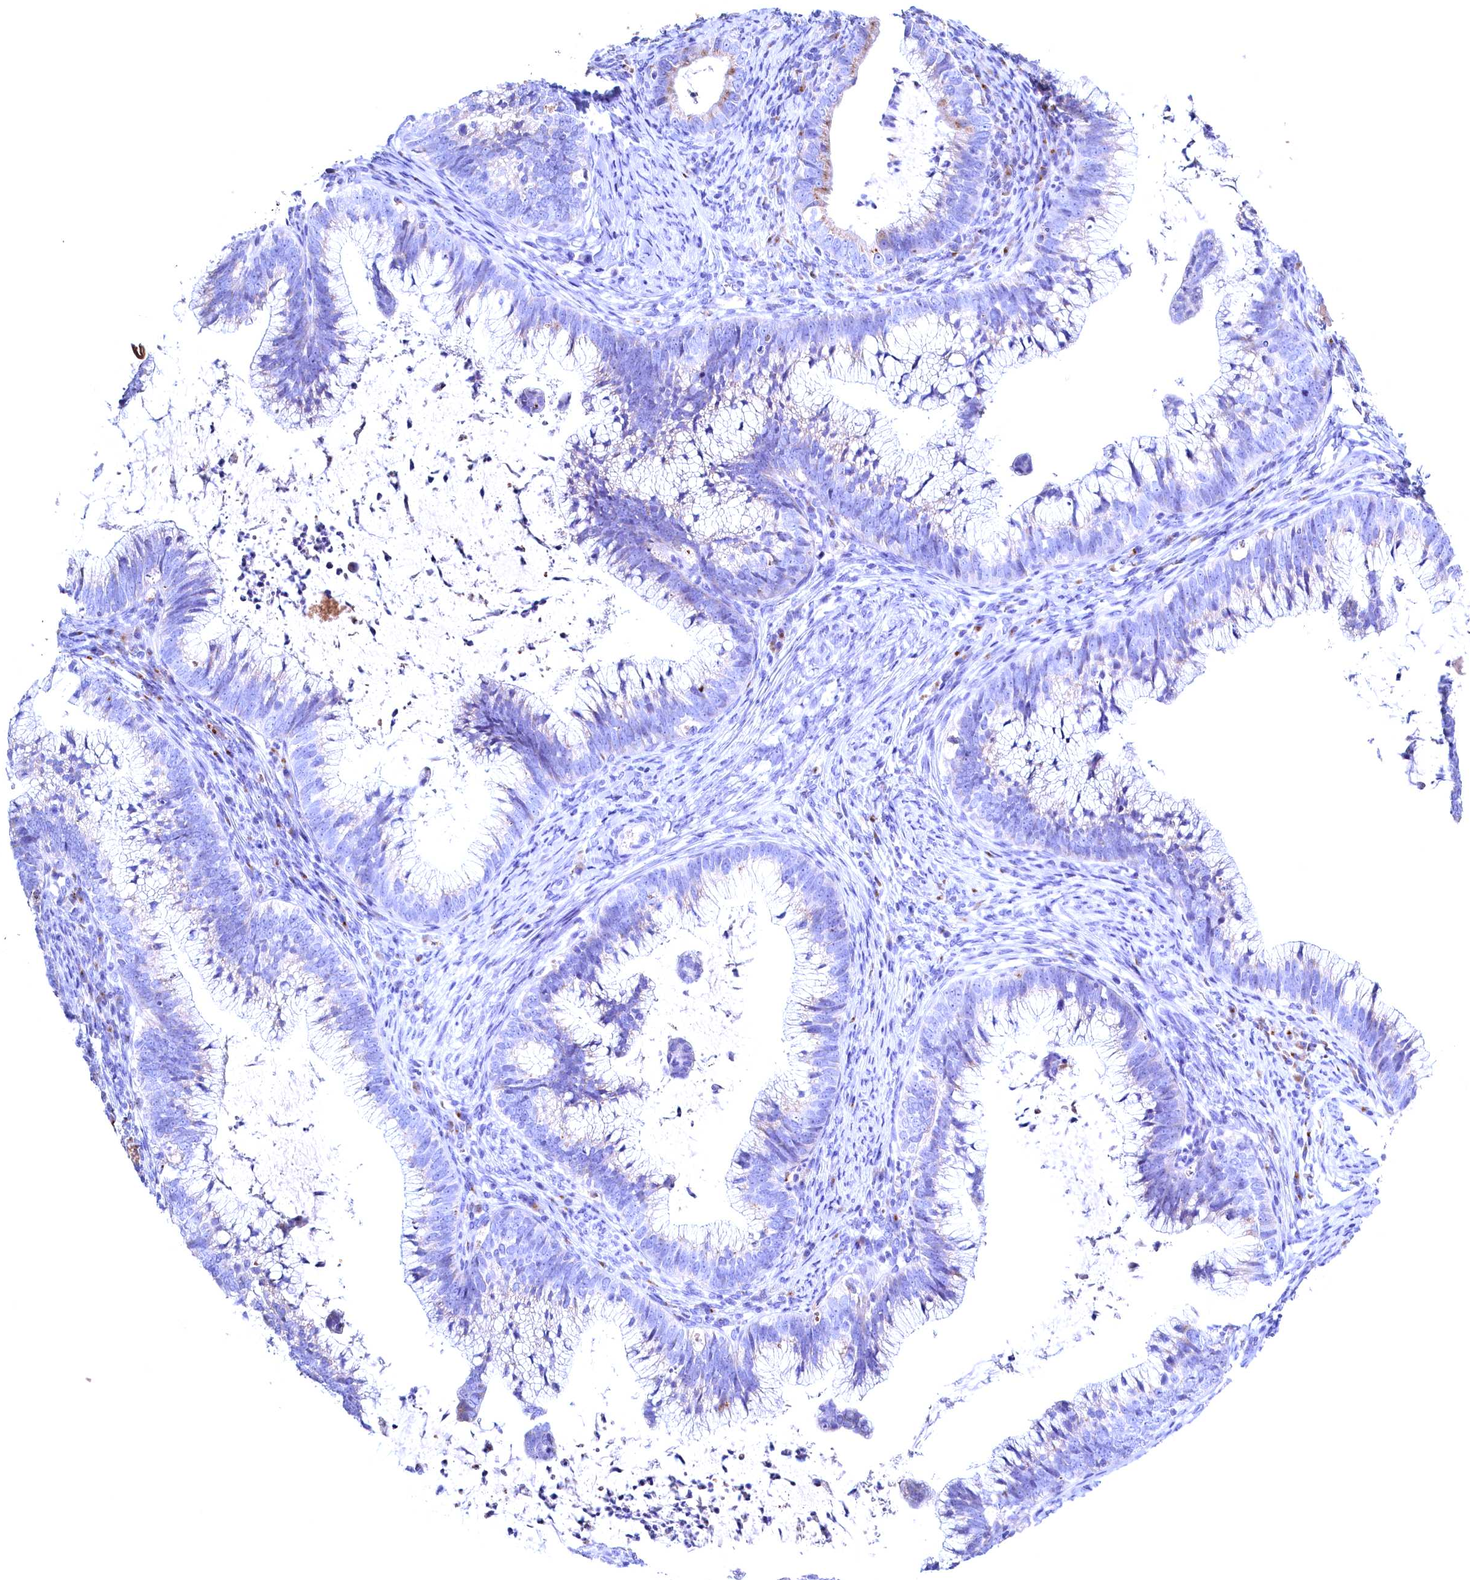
{"staining": {"intensity": "negative", "quantity": "none", "location": "none"}, "tissue": "cervical cancer", "cell_type": "Tumor cells", "image_type": "cancer", "snomed": [{"axis": "morphology", "description": "Adenocarcinoma, NOS"}, {"axis": "topography", "description": "Cervix"}], "caption": "Image shows no protein staining in tumor cells of cervical adenocarcinoma tissue.", "gene": "GPR108", "patient": {"sex": "female", "age": 36}}